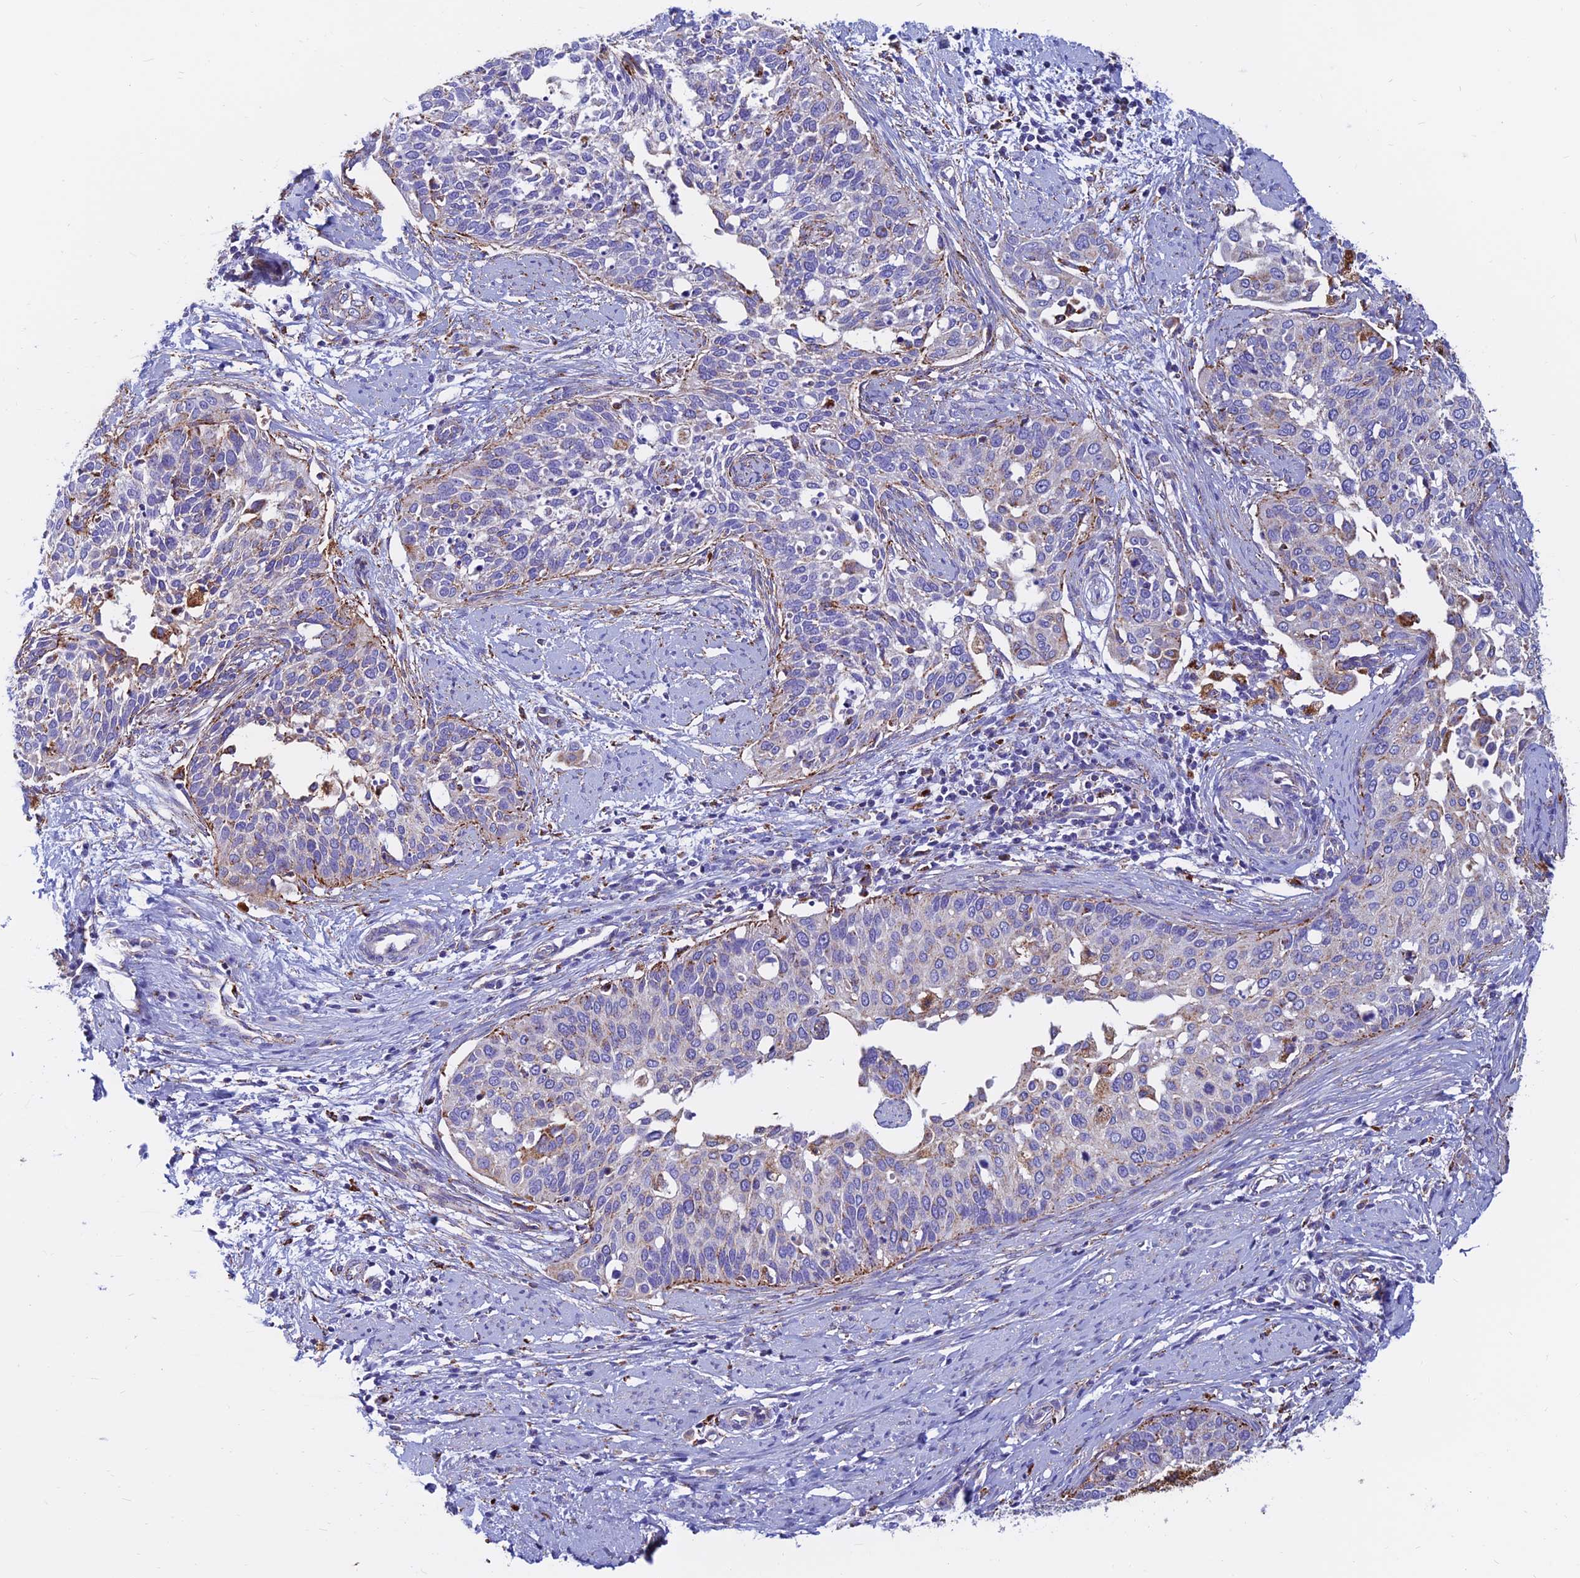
{"staining": {"intensity": "negative", "quantity": "none", "location": "none"}, "tissue": "cervical cancer", "cell_type": "Tumor cells", "image_type": "cancer", "snomed": [{"axis": "morphology", "description": "Squamous cell carcinoma, NOS"}, {"axis": "topography", "description": "Cervix"}], "caption": "Immunohistochemistry image of neoplastic tissue: squamous cell carcinoma (cervical) stained with DAB displays no significant protein staining in tumor cells. Nuclei are stained in blue.", "gene": "SPNS1", "patient": {"sex": "female", "age": 44}}